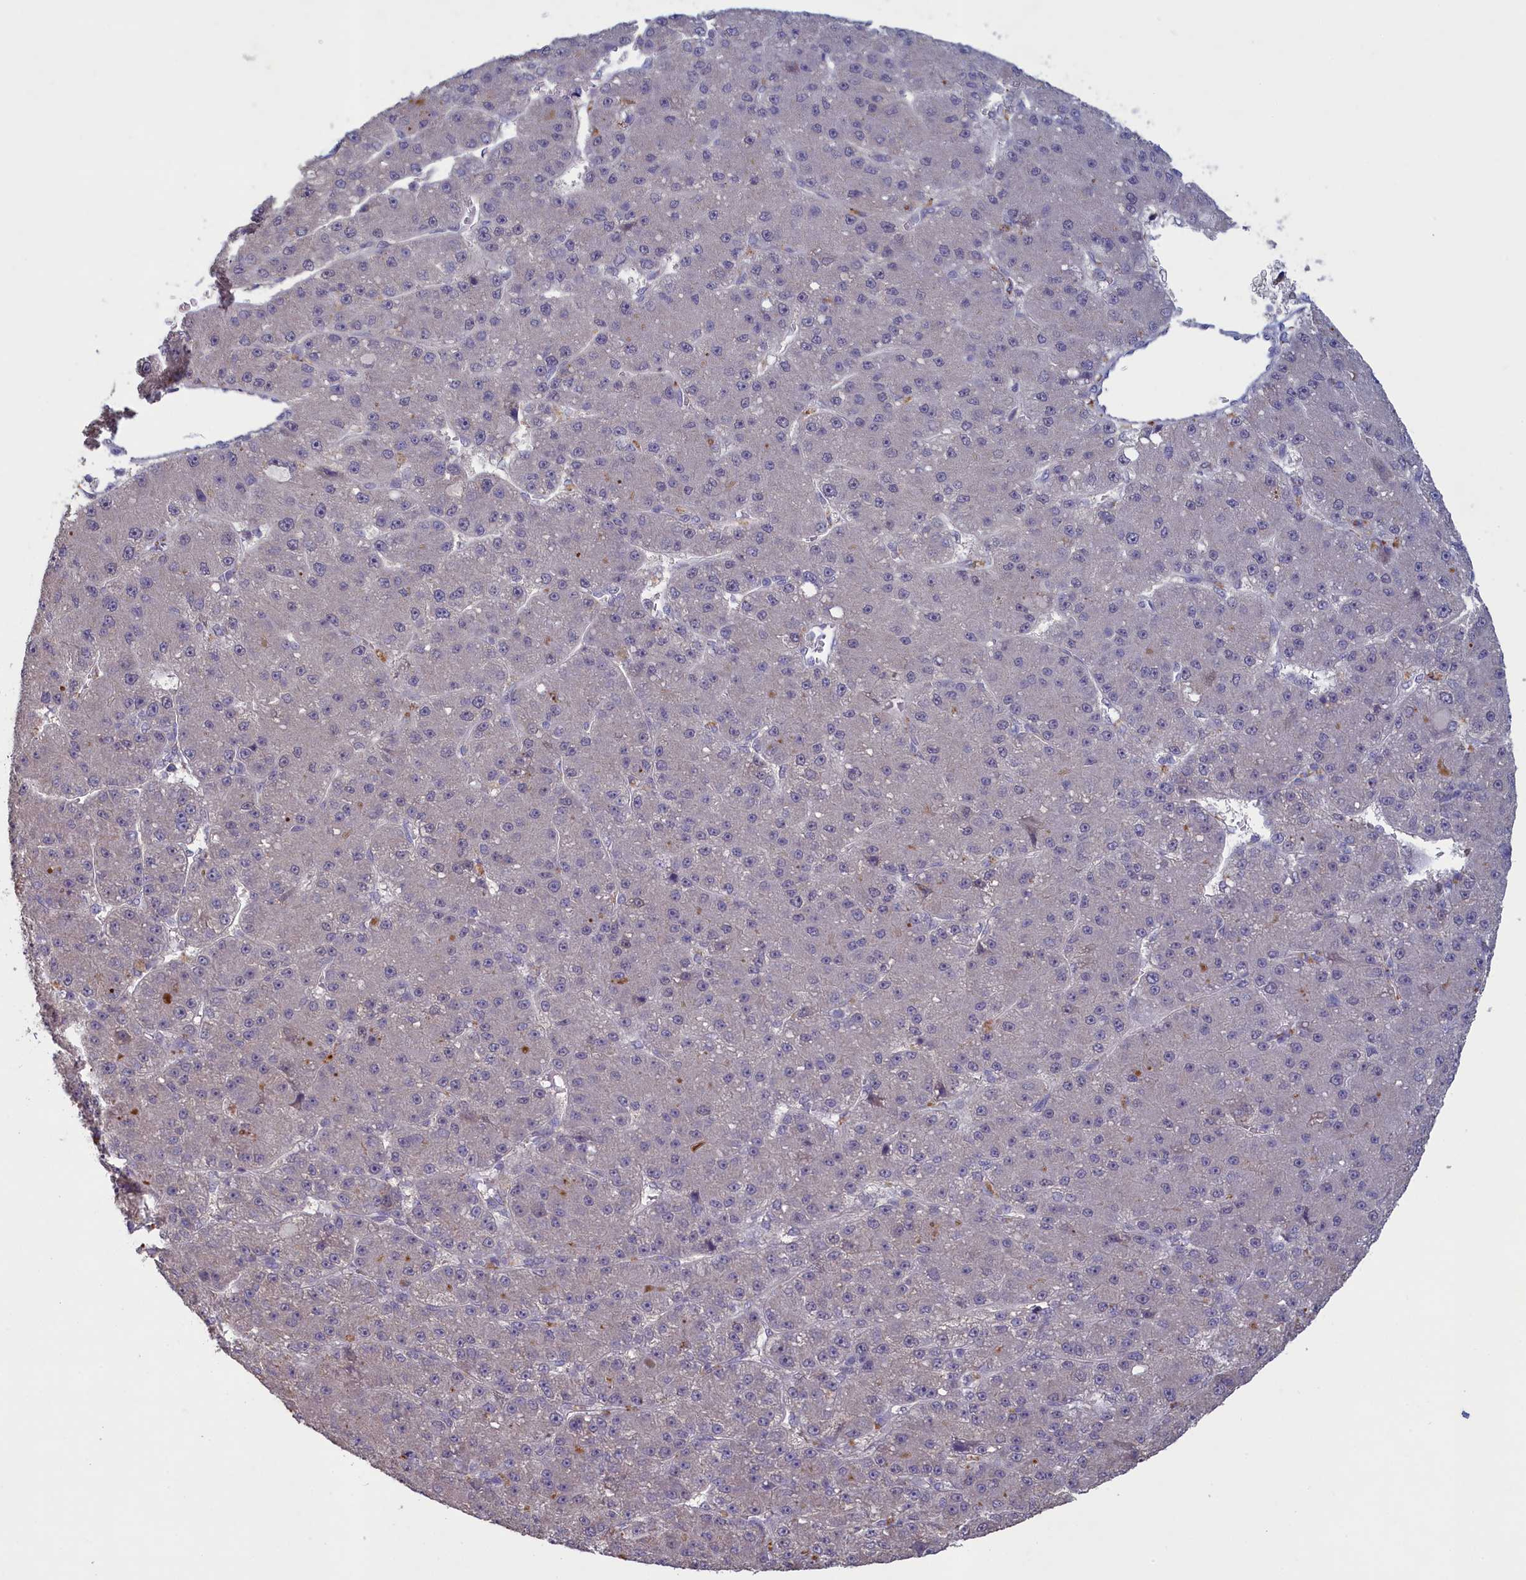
{"staining": {"intensity": "negative", "quantity": "none", "location": "none"}, "tissue": "liver cancer", "cell_type": "Tumor cells", "image_type": "cancer", "snomed": [{"axis": "morphology", "description": "Carcinoma, Hepatocellular, NOS"}, {"axis": "topography", "description": "Liver"}], "caption": "Liver cancer (hepatocellular carcinoma) was stained to show a protein in brown. There is no significant staining in tumor cells. The staining was performed using DAB (3,3'-diaminobenzidine) to visualize the protein expression in brown, while the nuclei were stained in blue with hematoxylin (Magnification: 20x).", "gene": "ATF7IP2", "patient": {"sex": "male", "age": 67}}